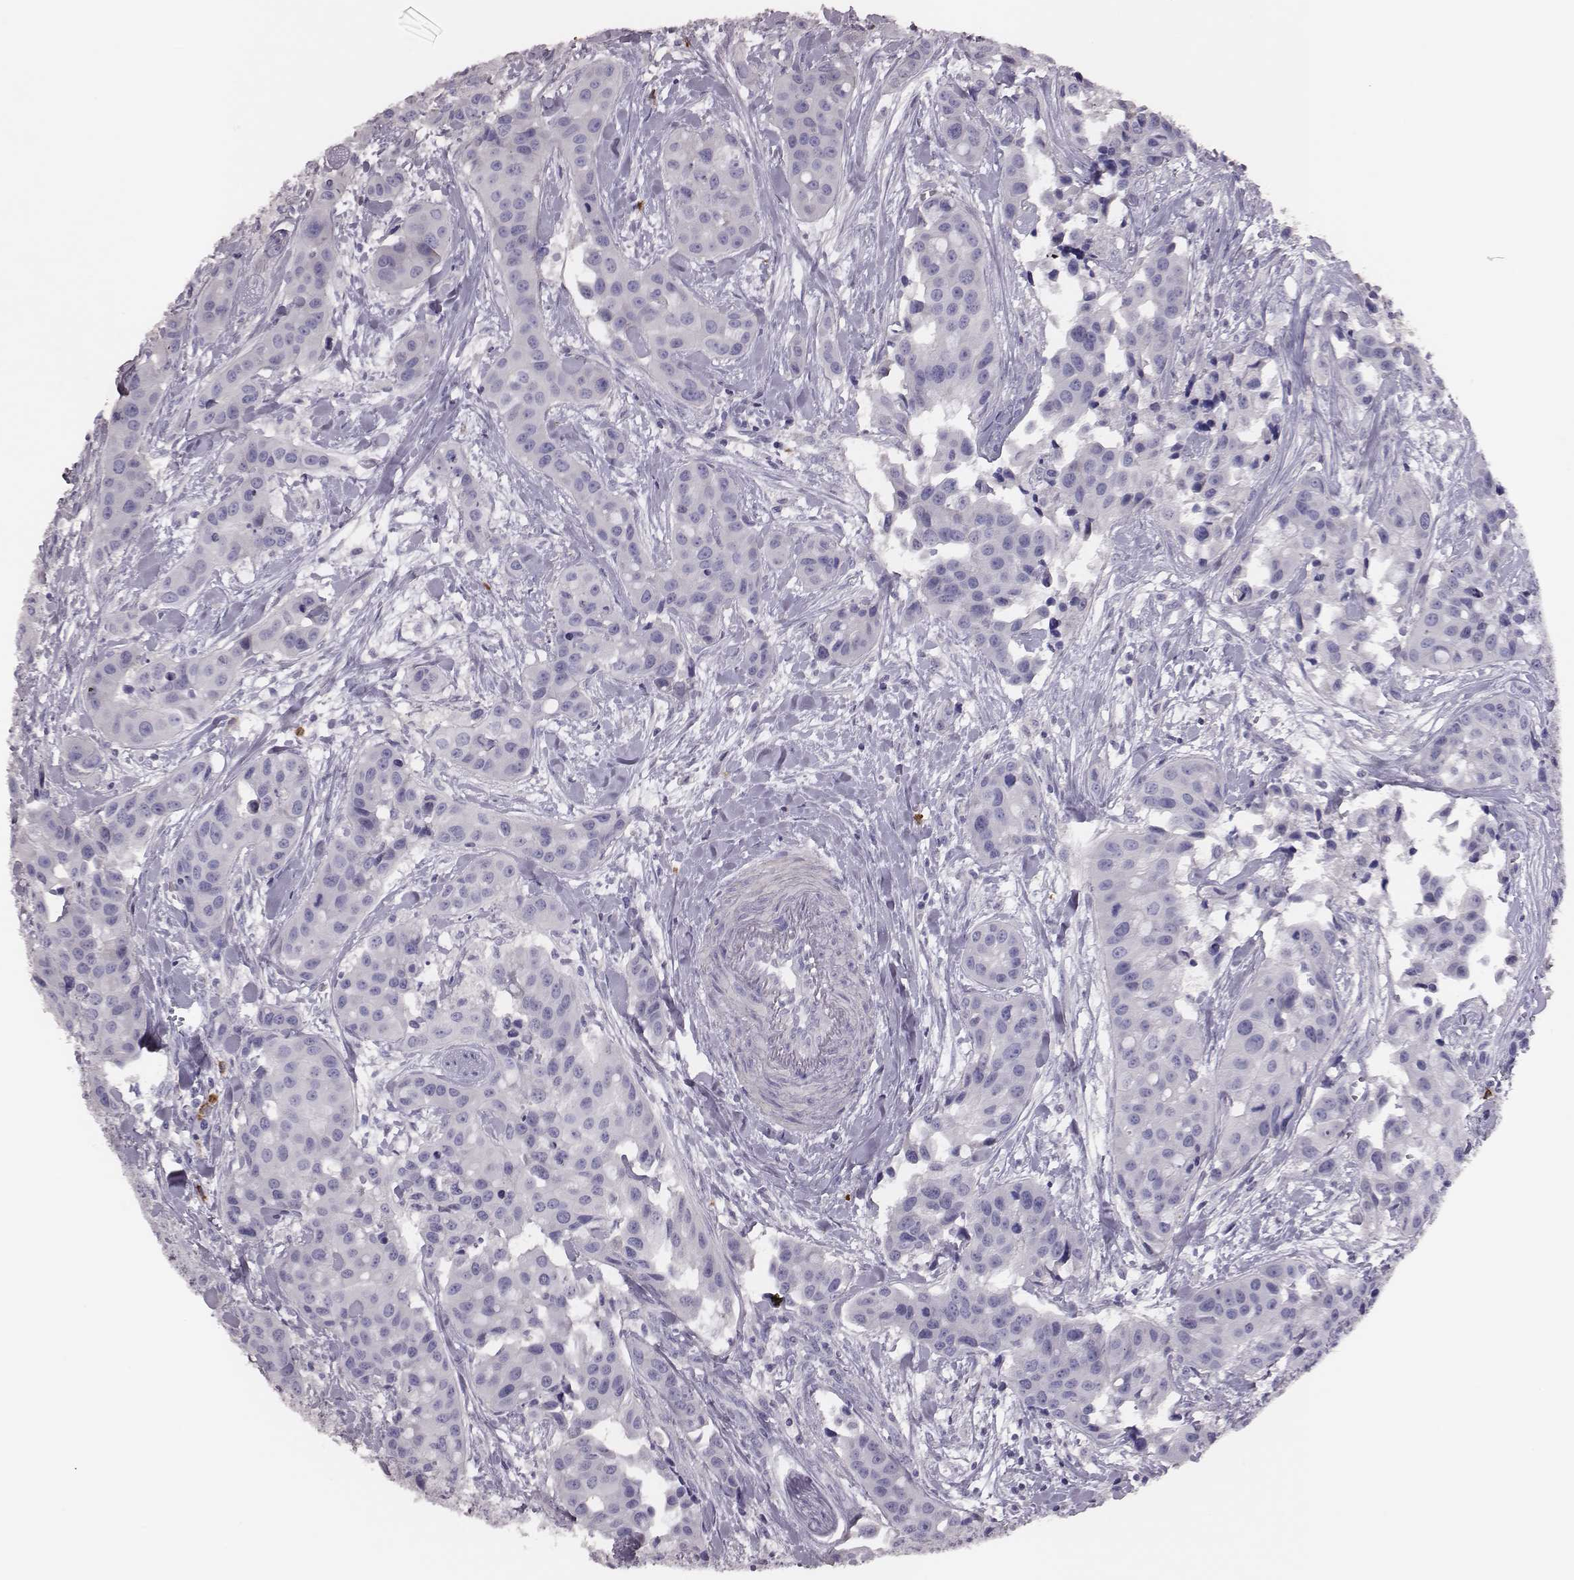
{"staining": {"intensity": "negative", "quantity": "none", "location": "none"}, "tissue": "head and neck cancer", "cell_type": "Tumor cells", "image_type": "cancer", "snomed": [{"axis": "morphology", "description": "Adenocarcinoma, NOS"}, {"axis": "topography", "description": "Head-Neck"}], "caption": "An image of human adenocarcinoma (head and neck) is negative for staining in tumor cells. The staining is performed using DAB (3,3'-diaminobenzidine) brown chromogen with nuclei counter-stained in using hematoxylin.", "gene": "P2RY10", "patient": {"sex": "male", "age": 76}}